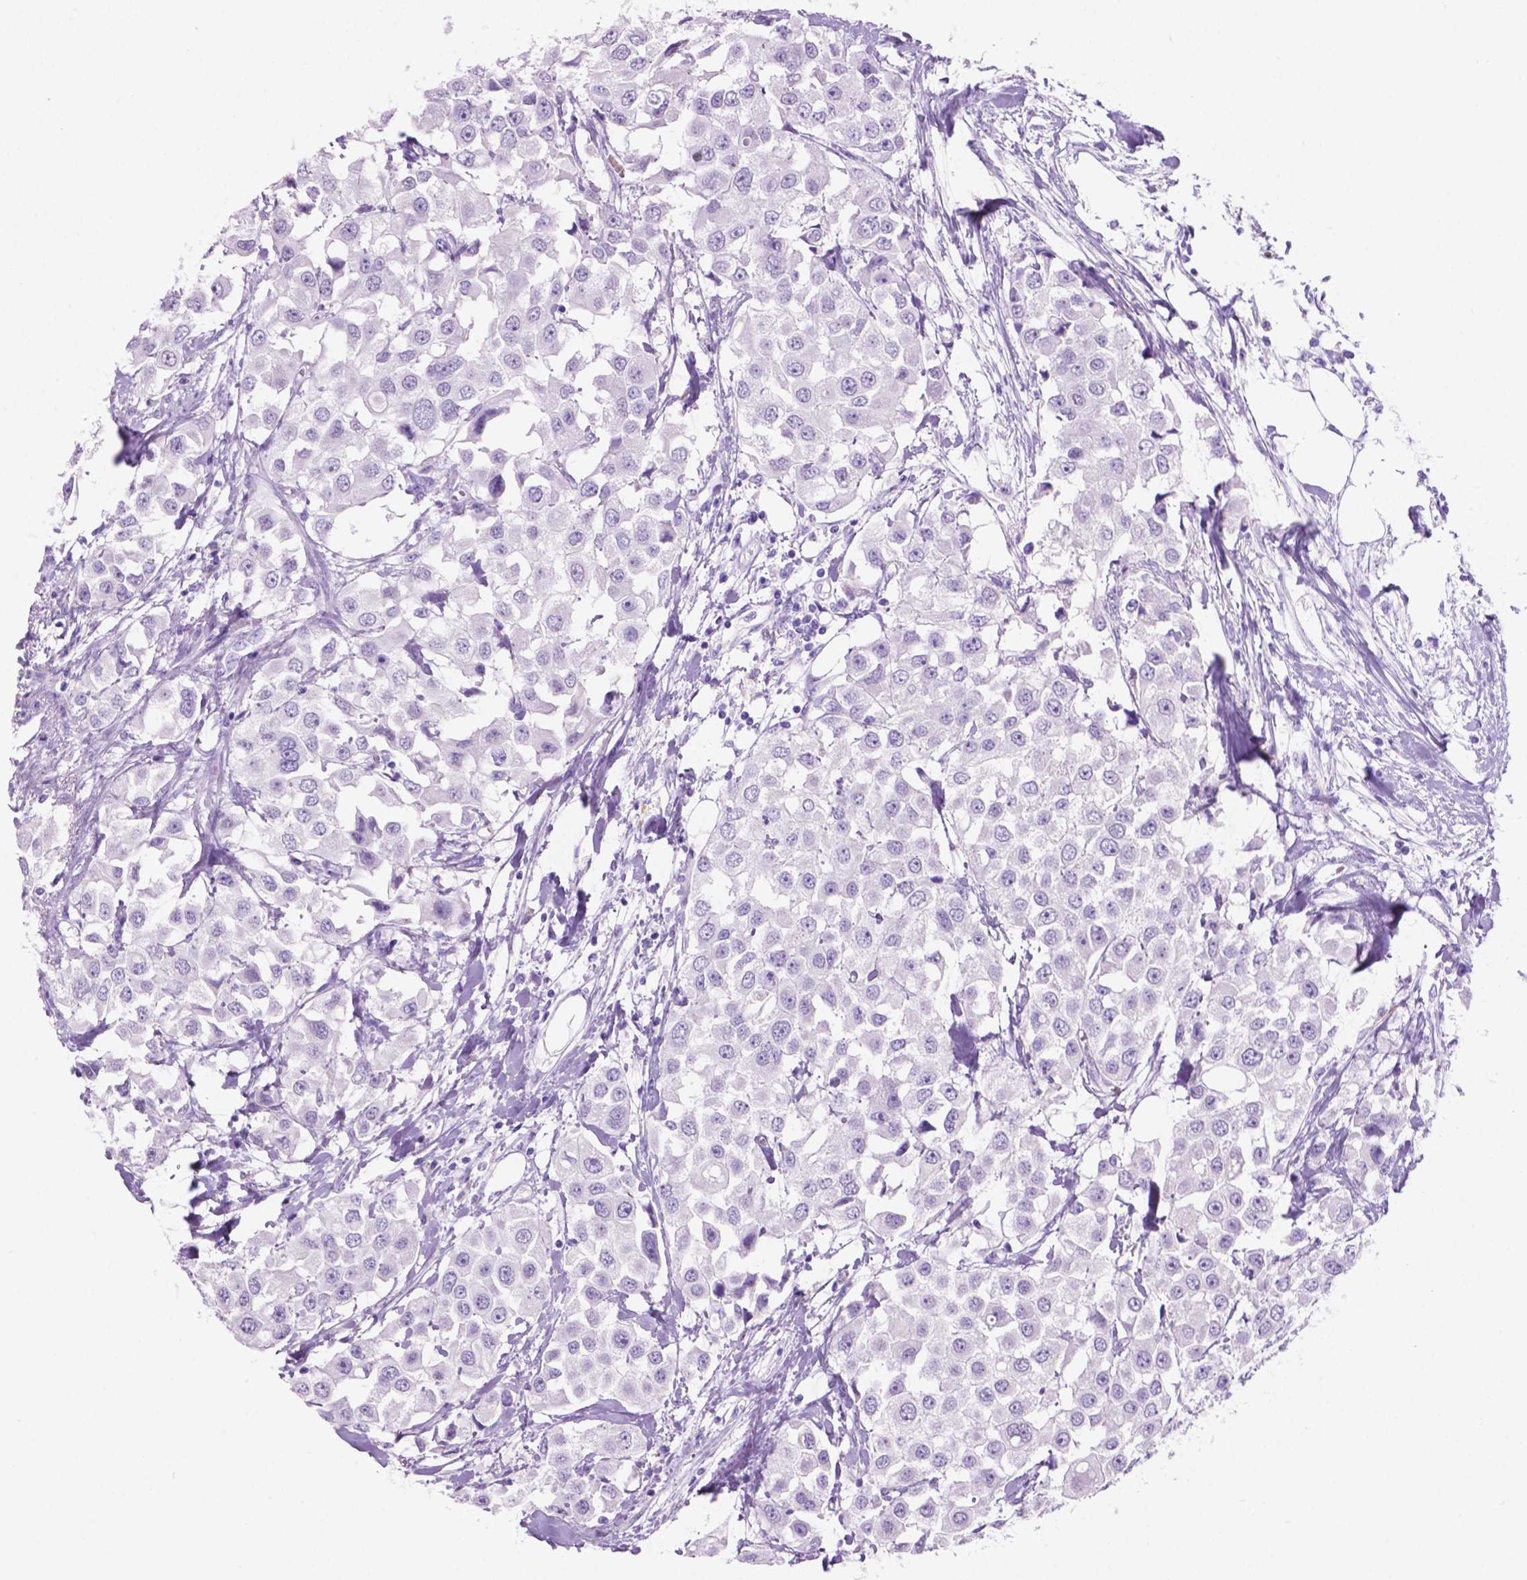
{"staining": {"intensity": "negative", "quantity": "none", "location": "none"}, "tissue": "urothelial cancer", "cell_type": "Tumor cells", "image_type": "cancer", "snomed": [{"axis": "morphology", "description": "Urothelial carcinoma, High grade"}, {"axis": "topography", "description": "Urinary bladder"}], "caption": "Micrograph shows no significant protein staining in tumor cells of urothelial carcinoma (high-grade).", "gene": "GRIN2B", "patient": {"sex": "female", "age": 64}}